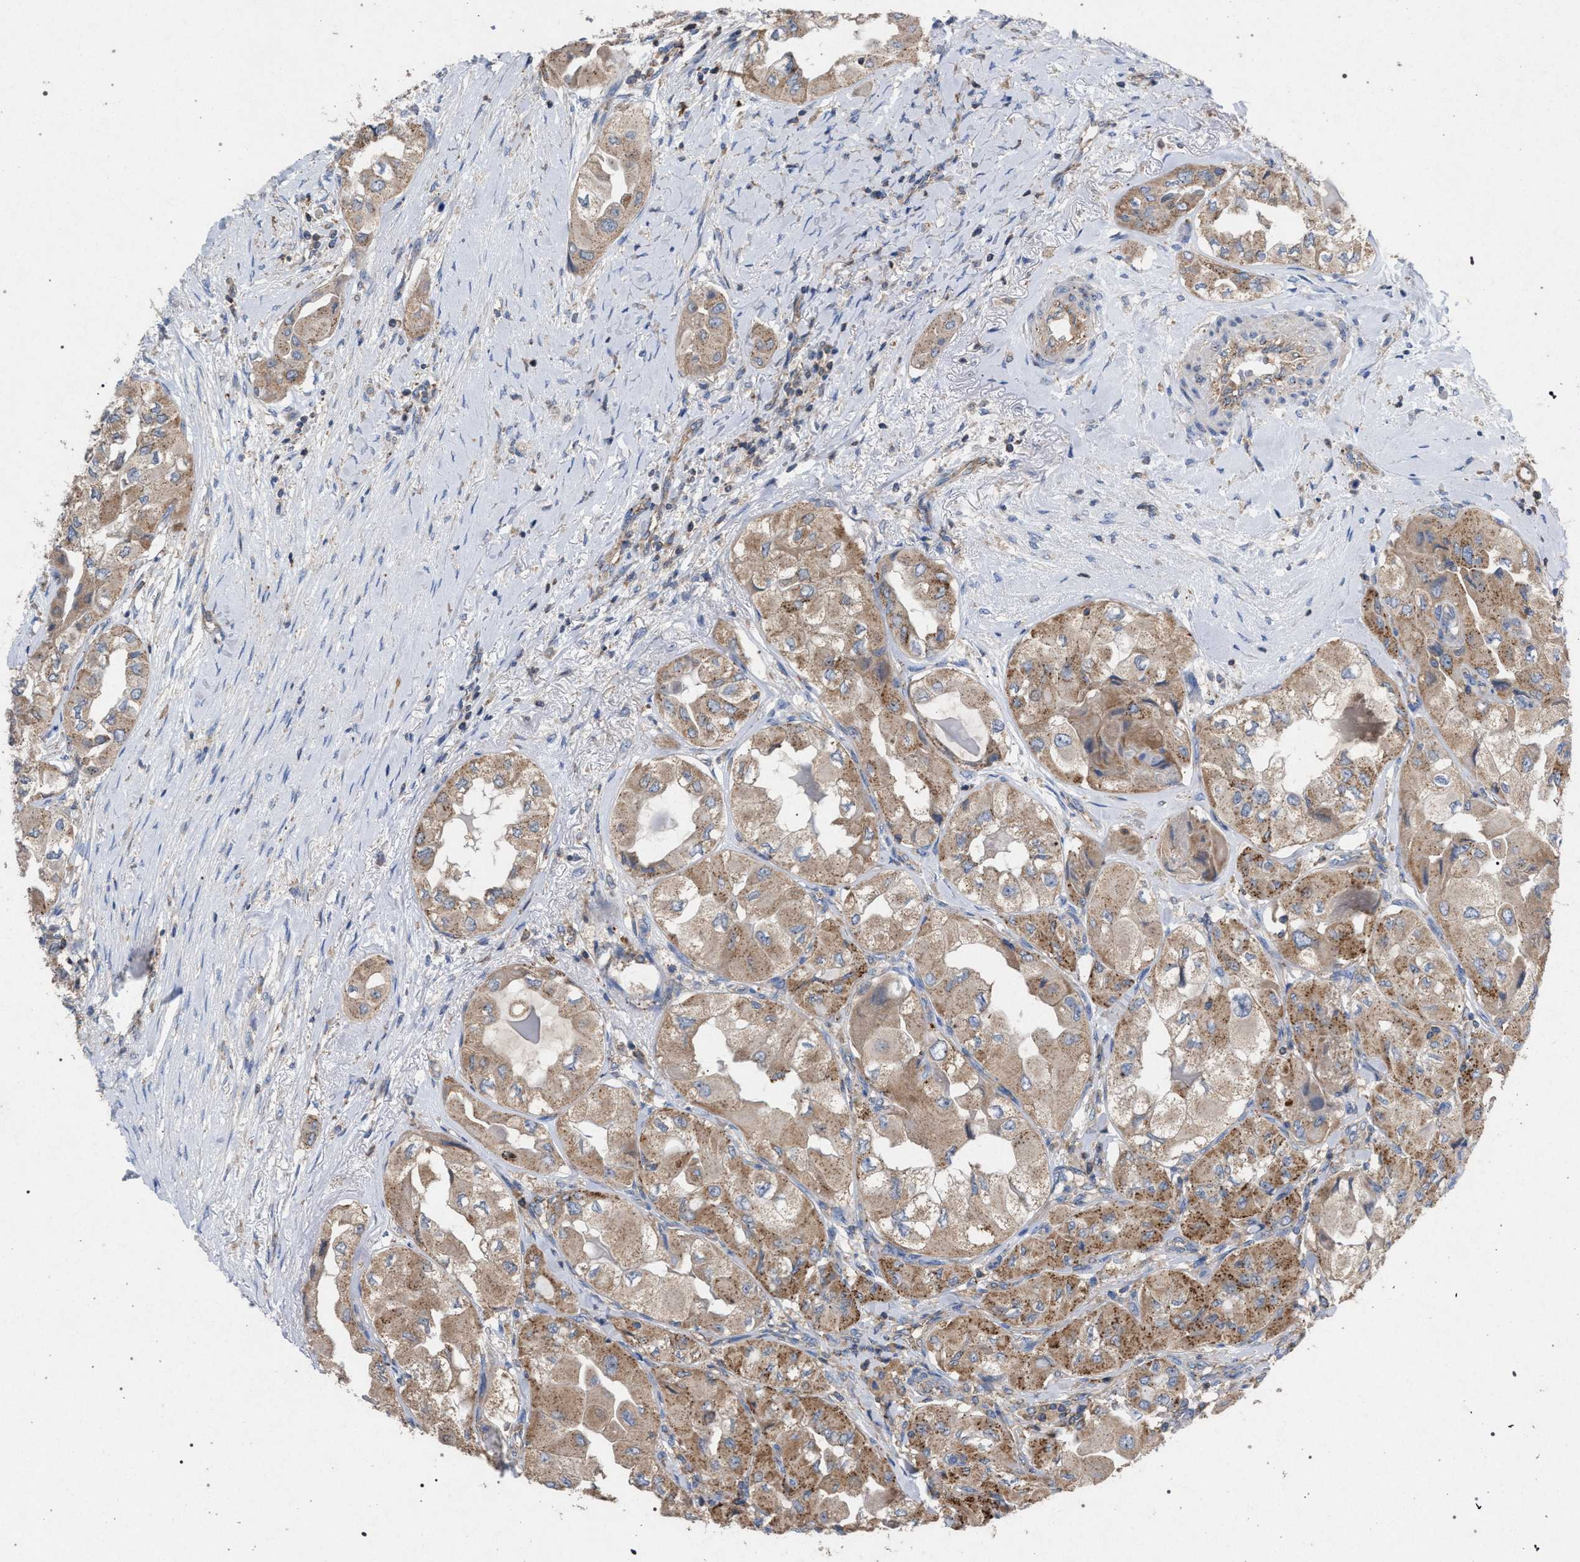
{"staining": {"intensity": "moderate", "quantity": ">75%", "location": "cytoplasmic/membranous"}, "tissue": "thyroid cancer", "cell_type": "Tumor cells", "image_type": "cancer", "snomed": [{"axis": "morphology", "description": "Papillary adenocarcinoma, NOS"}, {"axis": "topography", "description": "Thyroid gland"}], "caption": "High-magnification brightfield microscopy of thyroid cancer stained with DAB (brown) and counterstained with hematoxylin (blue). tumor cells exhibit moderate cytoplasmic/membranous positivity is present in about>75% of cells.", "gene": "VPS13A", "patient": {"sex": "female", "age": 59}}